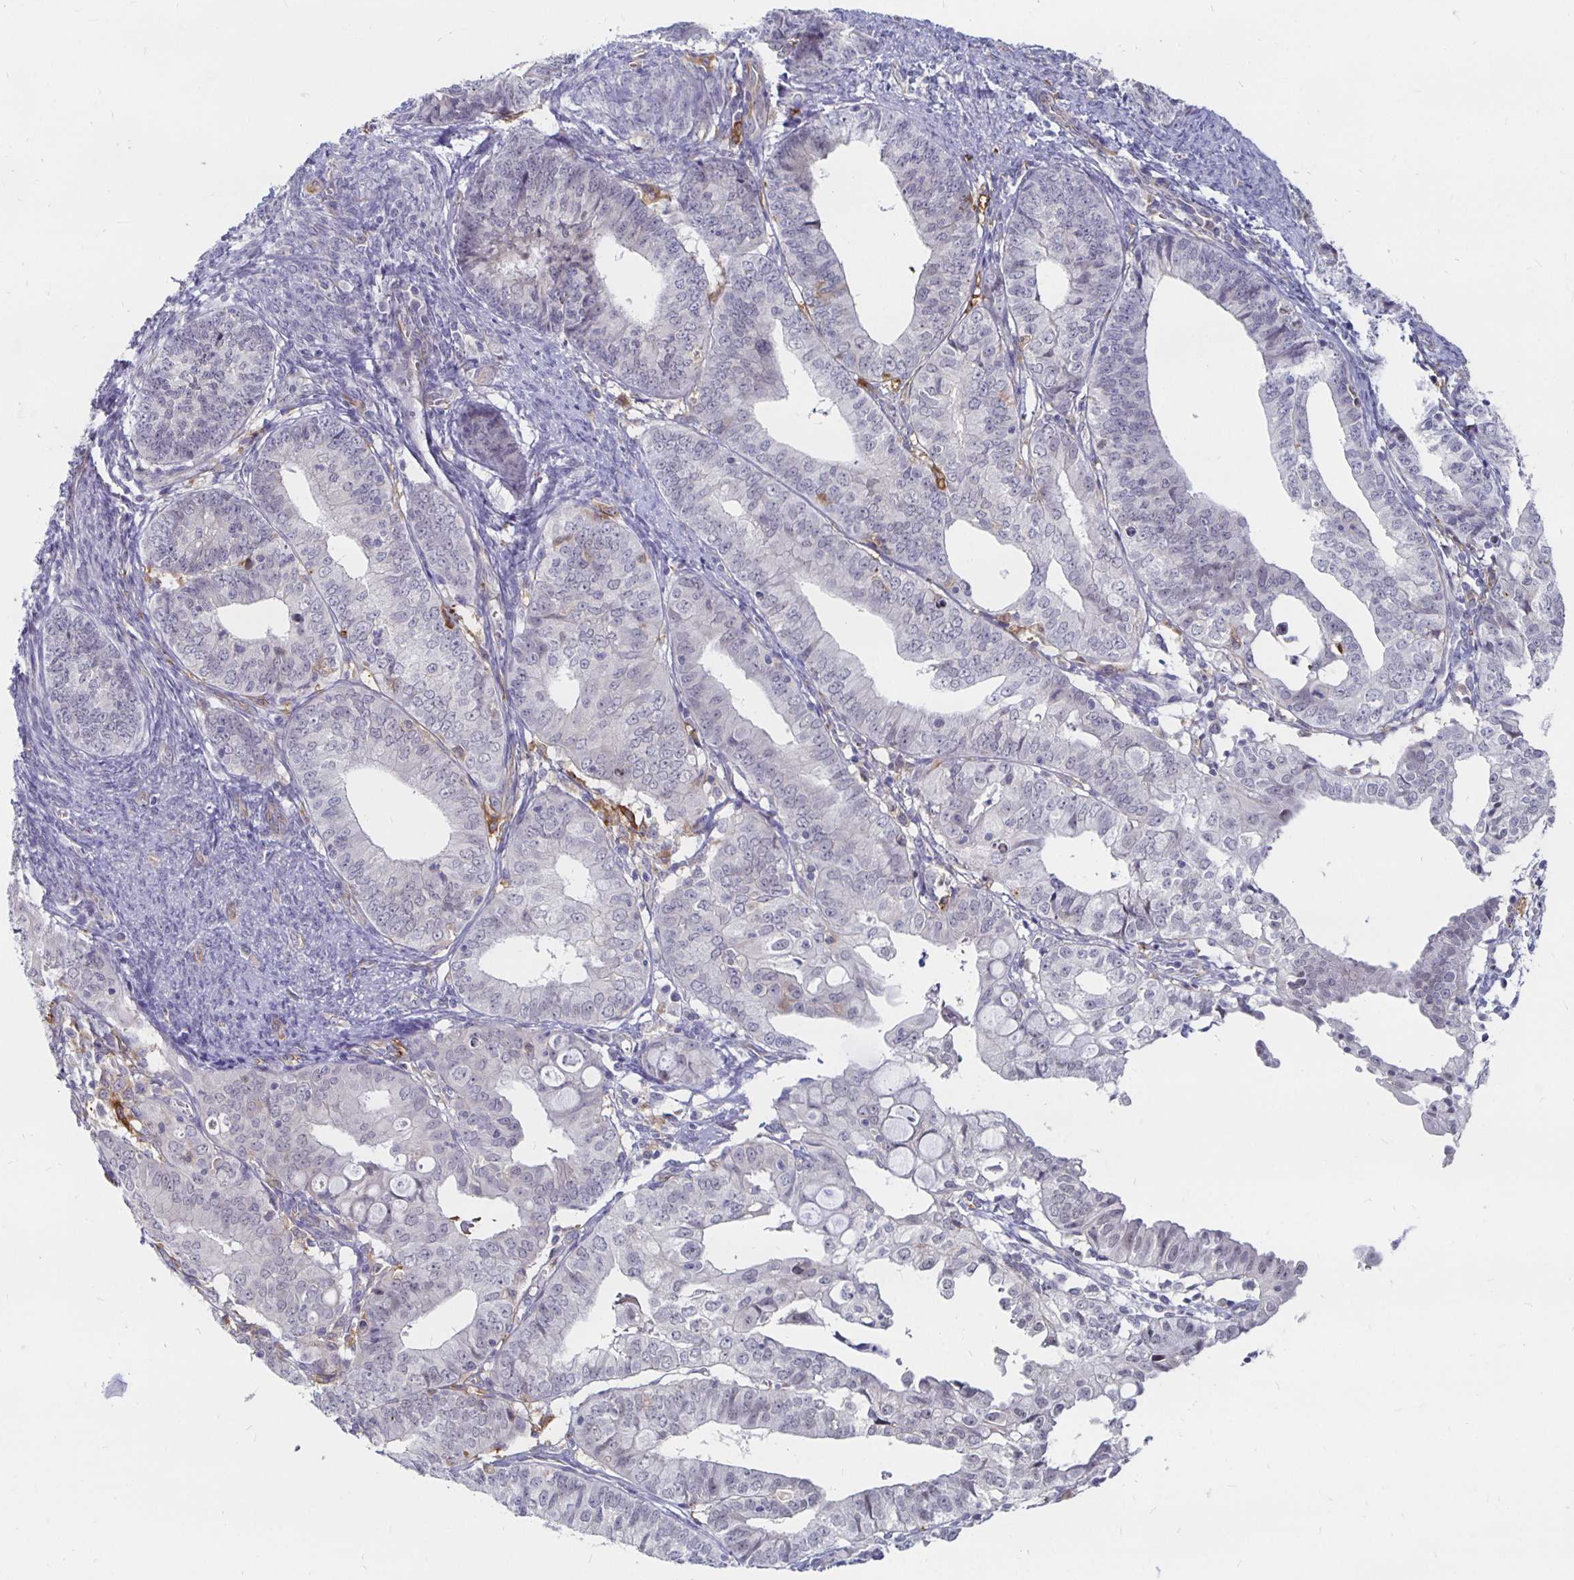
{"staining": {"intensity": "negative", "quantity": "none", "location": "none"}, "tissue": "endometrial cancer", "cell_type": "Tumor cells", "image_type": "cancer", "snomed": [{"axis": "morphology", "description": "Adenocarcinoma, NOS"}, {"axis": "topography", "description": "Endometrium"}], "caption": "Protein analysis of endometrial cancer reveals no significant expression in tumor cells.", "gene": "CCDC85A", "patient": {"sex": "female", "age": 56}}